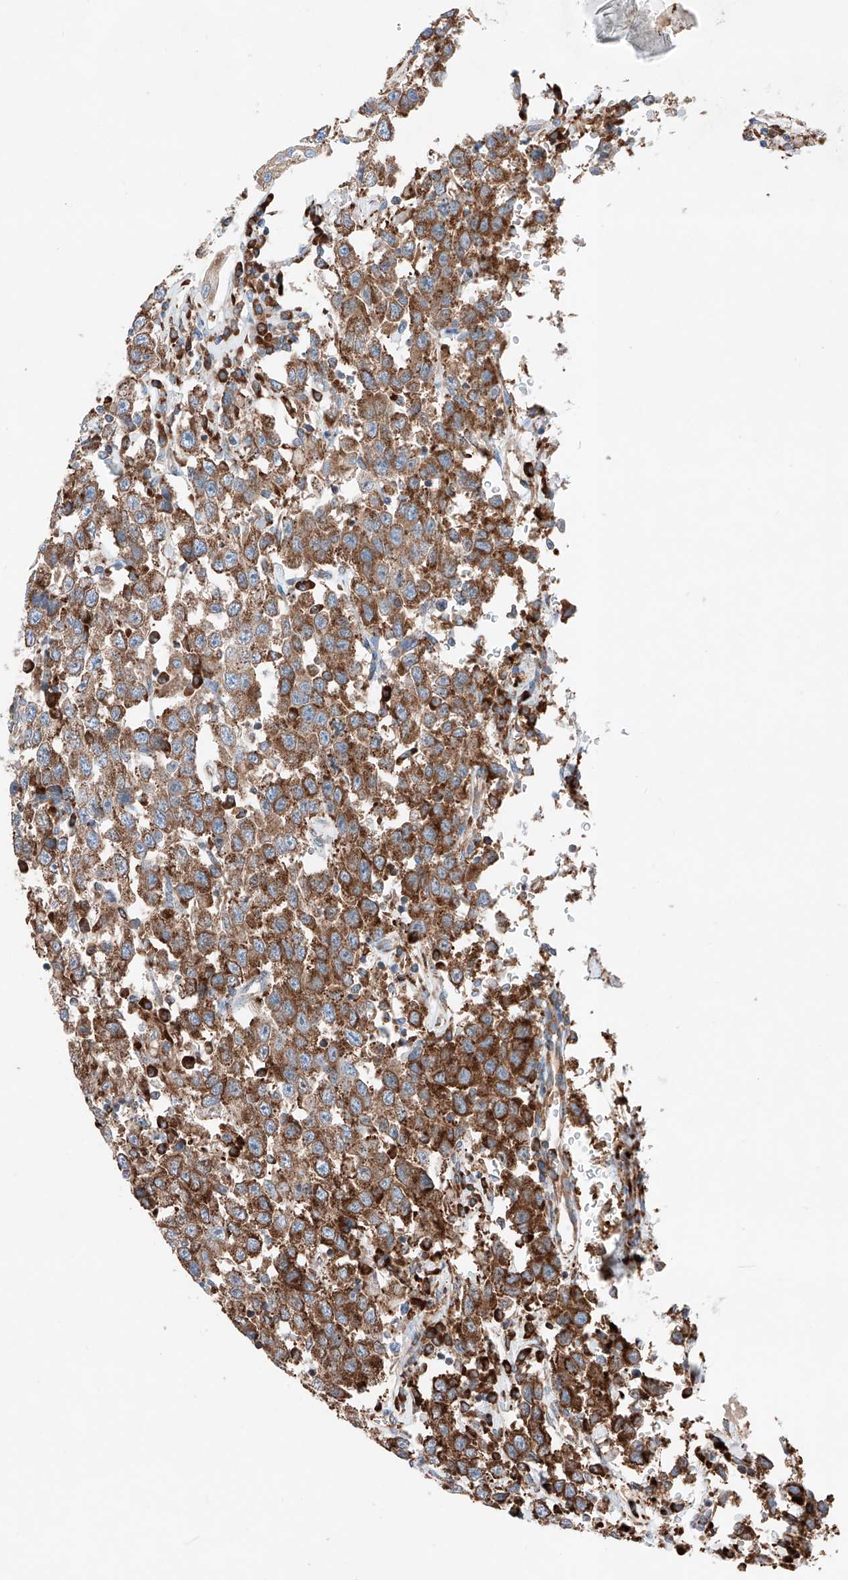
{"staining": {"intensity": "moderate", "quantity": ">75%", "location": "cytoplasmic/membranous"}, "tissue": "testis cancer", "cell_type": "Tumor cells", "image_type": "cancer", "snomed": [{"axis": "morphology", "description": "Seminoma, NOS"}, {"axis": "topography", "description": "Testis"}], "caption": "IHC micrograph of neoplastic tissue: human testis cancer stained using IHC reveals medium levels of moderate protein expression localized specifically in the cytoplasmic/membranous of tumor cells, appearing as a cytoplasmic/membranous brown color.", "gene": "CRELD1", "patient": {"sex": "male", "age": 41}}